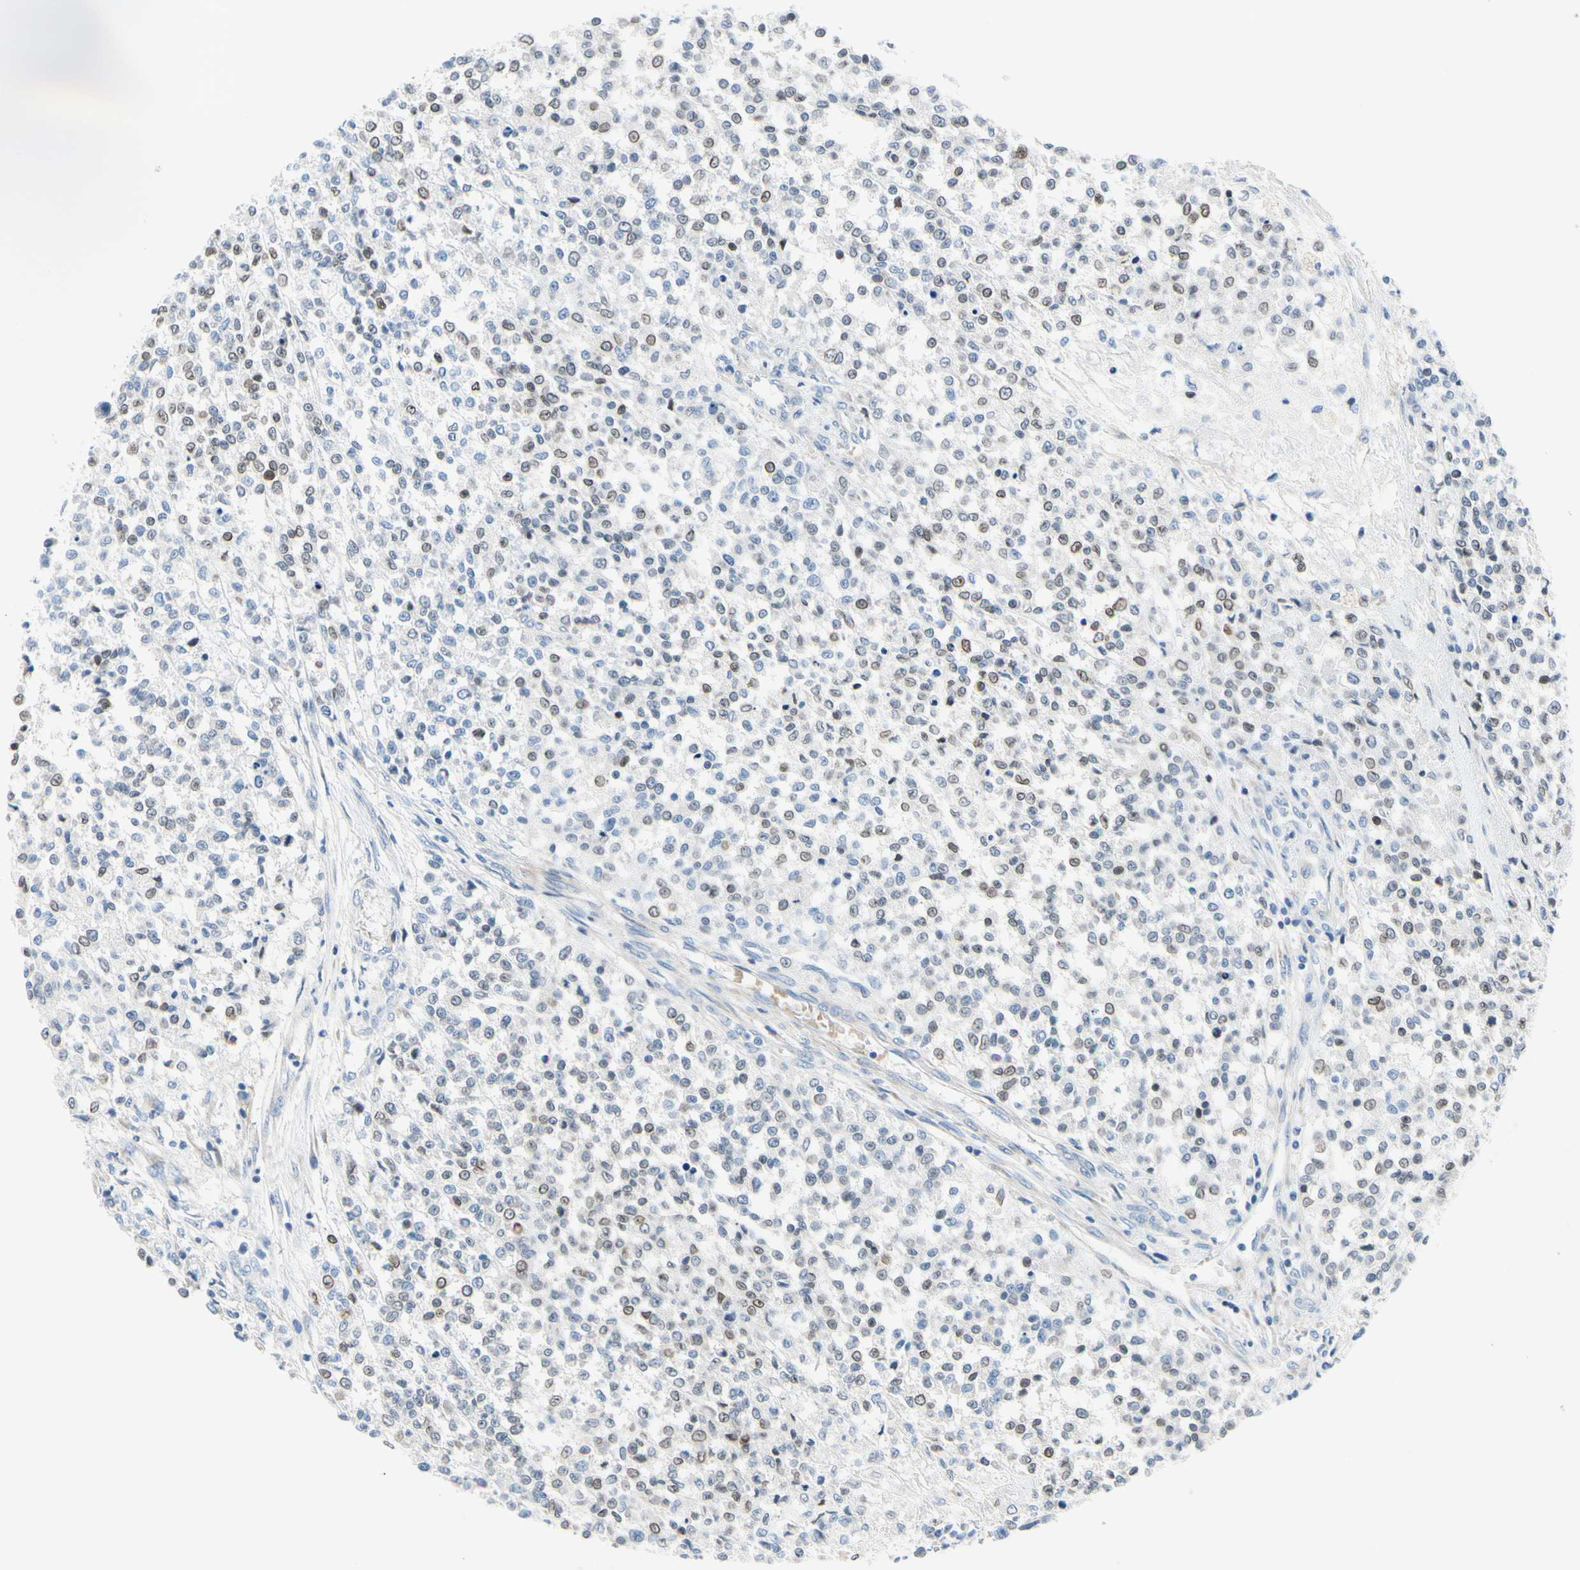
{"staining": {"intensity": "weak", "quantity": "25%-75%", "location": "cytoplasmic/membranous,nuclear"}, "tissue": "testis cancer", "cell_type": "Tumor cells", "image_type": "cancer", "snomed": [{"axis": "morphology", "description": "Seminoma, NOS"}, {"axis": "topography", "description": "Testis"}], "caption": "A brown stain shows weak cytoplasmic/membranous and nuclear positivity of a protein in testis seminoma tumor cells.", "gene": "FCER2", "patient": {"sex": "male", "age": 59}}